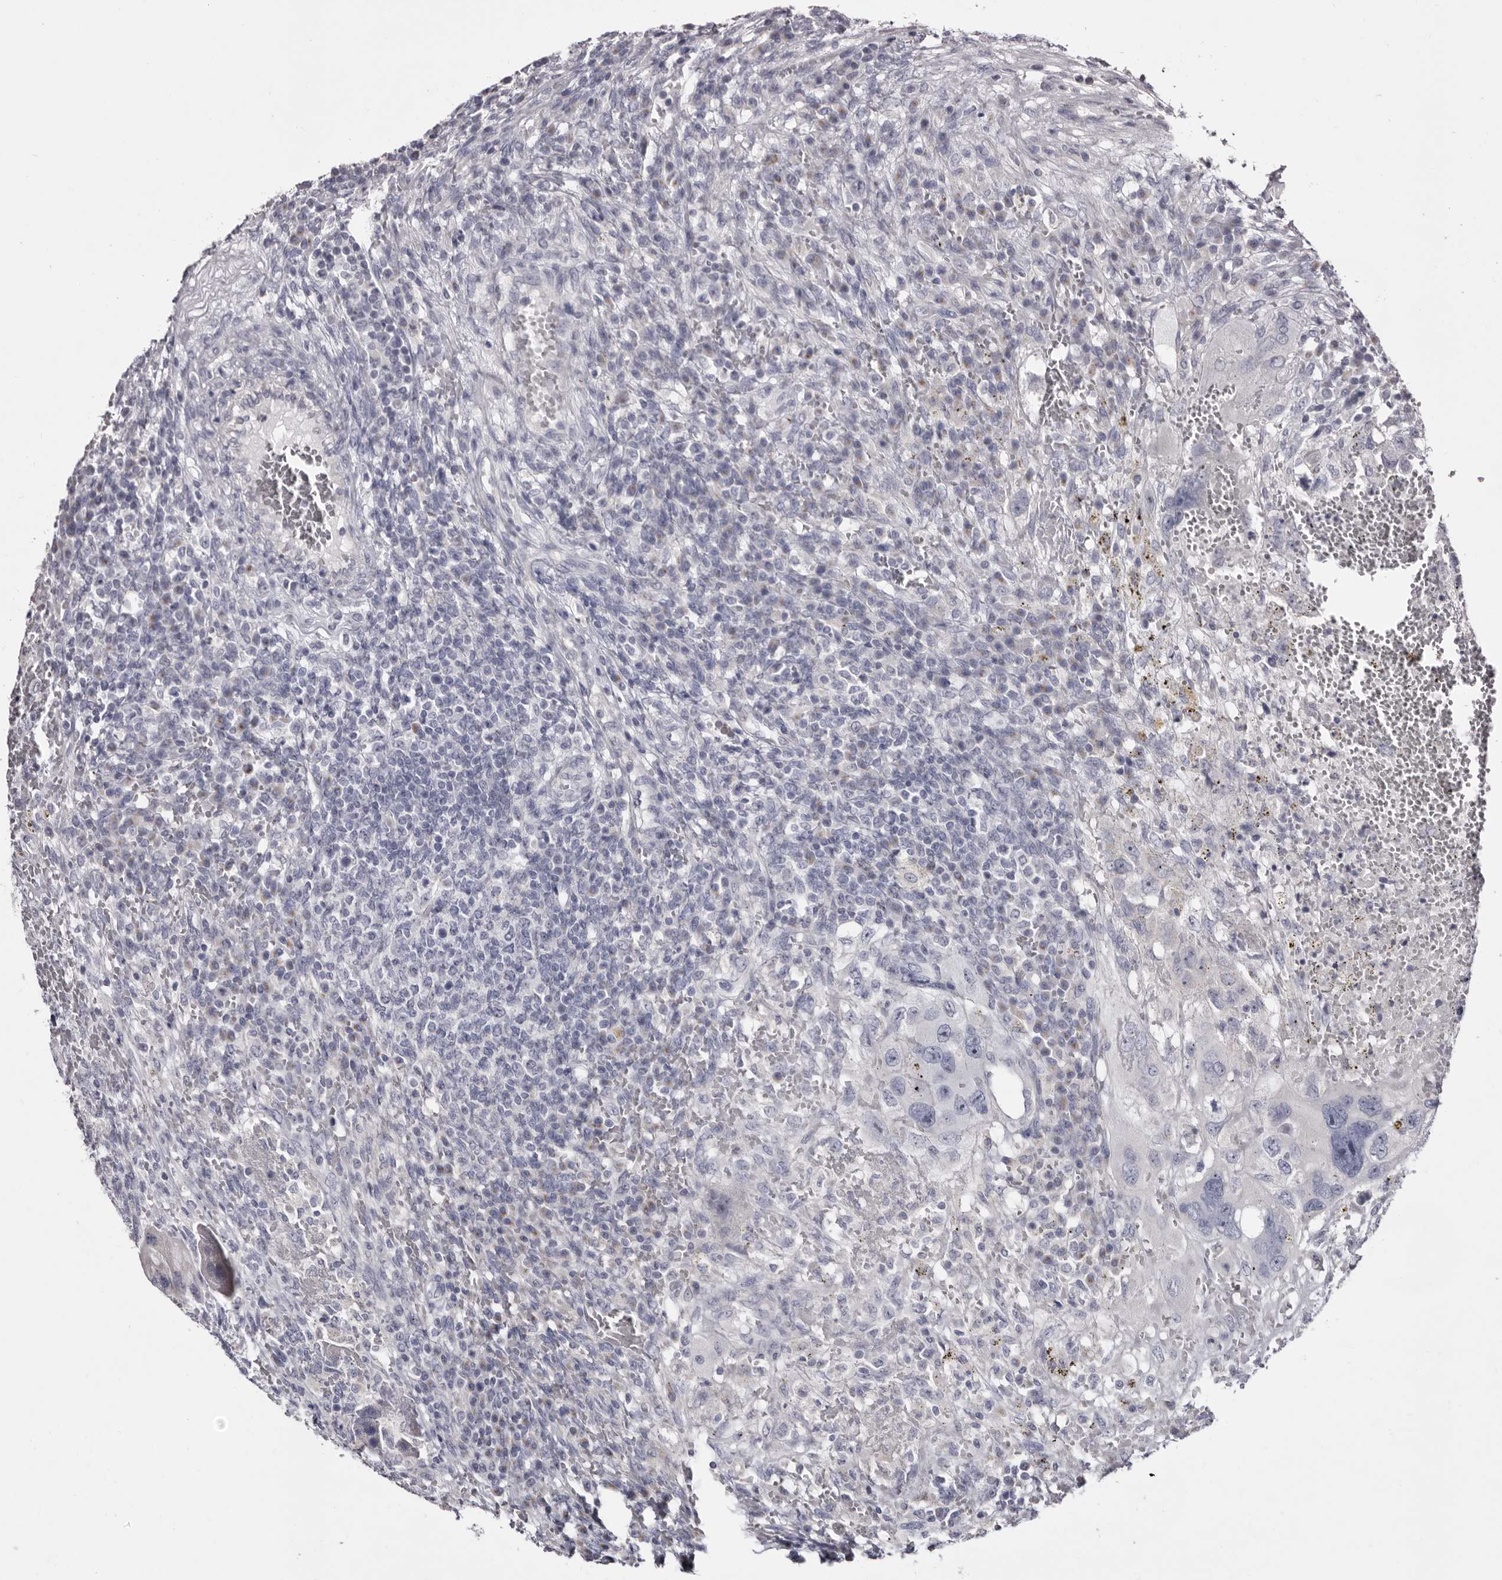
{"staining": {"intensity": "negative", "quantity": "none", "location": "none"}, "tissue": "testis cancer", "cell_type": "Tumor cells", "image_type": "cancer", "snomed": [{"axis": "morphology", "description": "Carcinoma, Embryonal, NOS"}, {"axis": "topography", "description": "Testis"}], "caption": "Tumor cells are negative for protein expression in human testis embryonal carcinoma. The staining was performed using DAB to visualize the protein expression in brown, while the nuclei were stained in blue with hematoxylin (Magnification: 20x).", "gene": "CASQ1", "patient": {"sex": "male", "age": 26}}